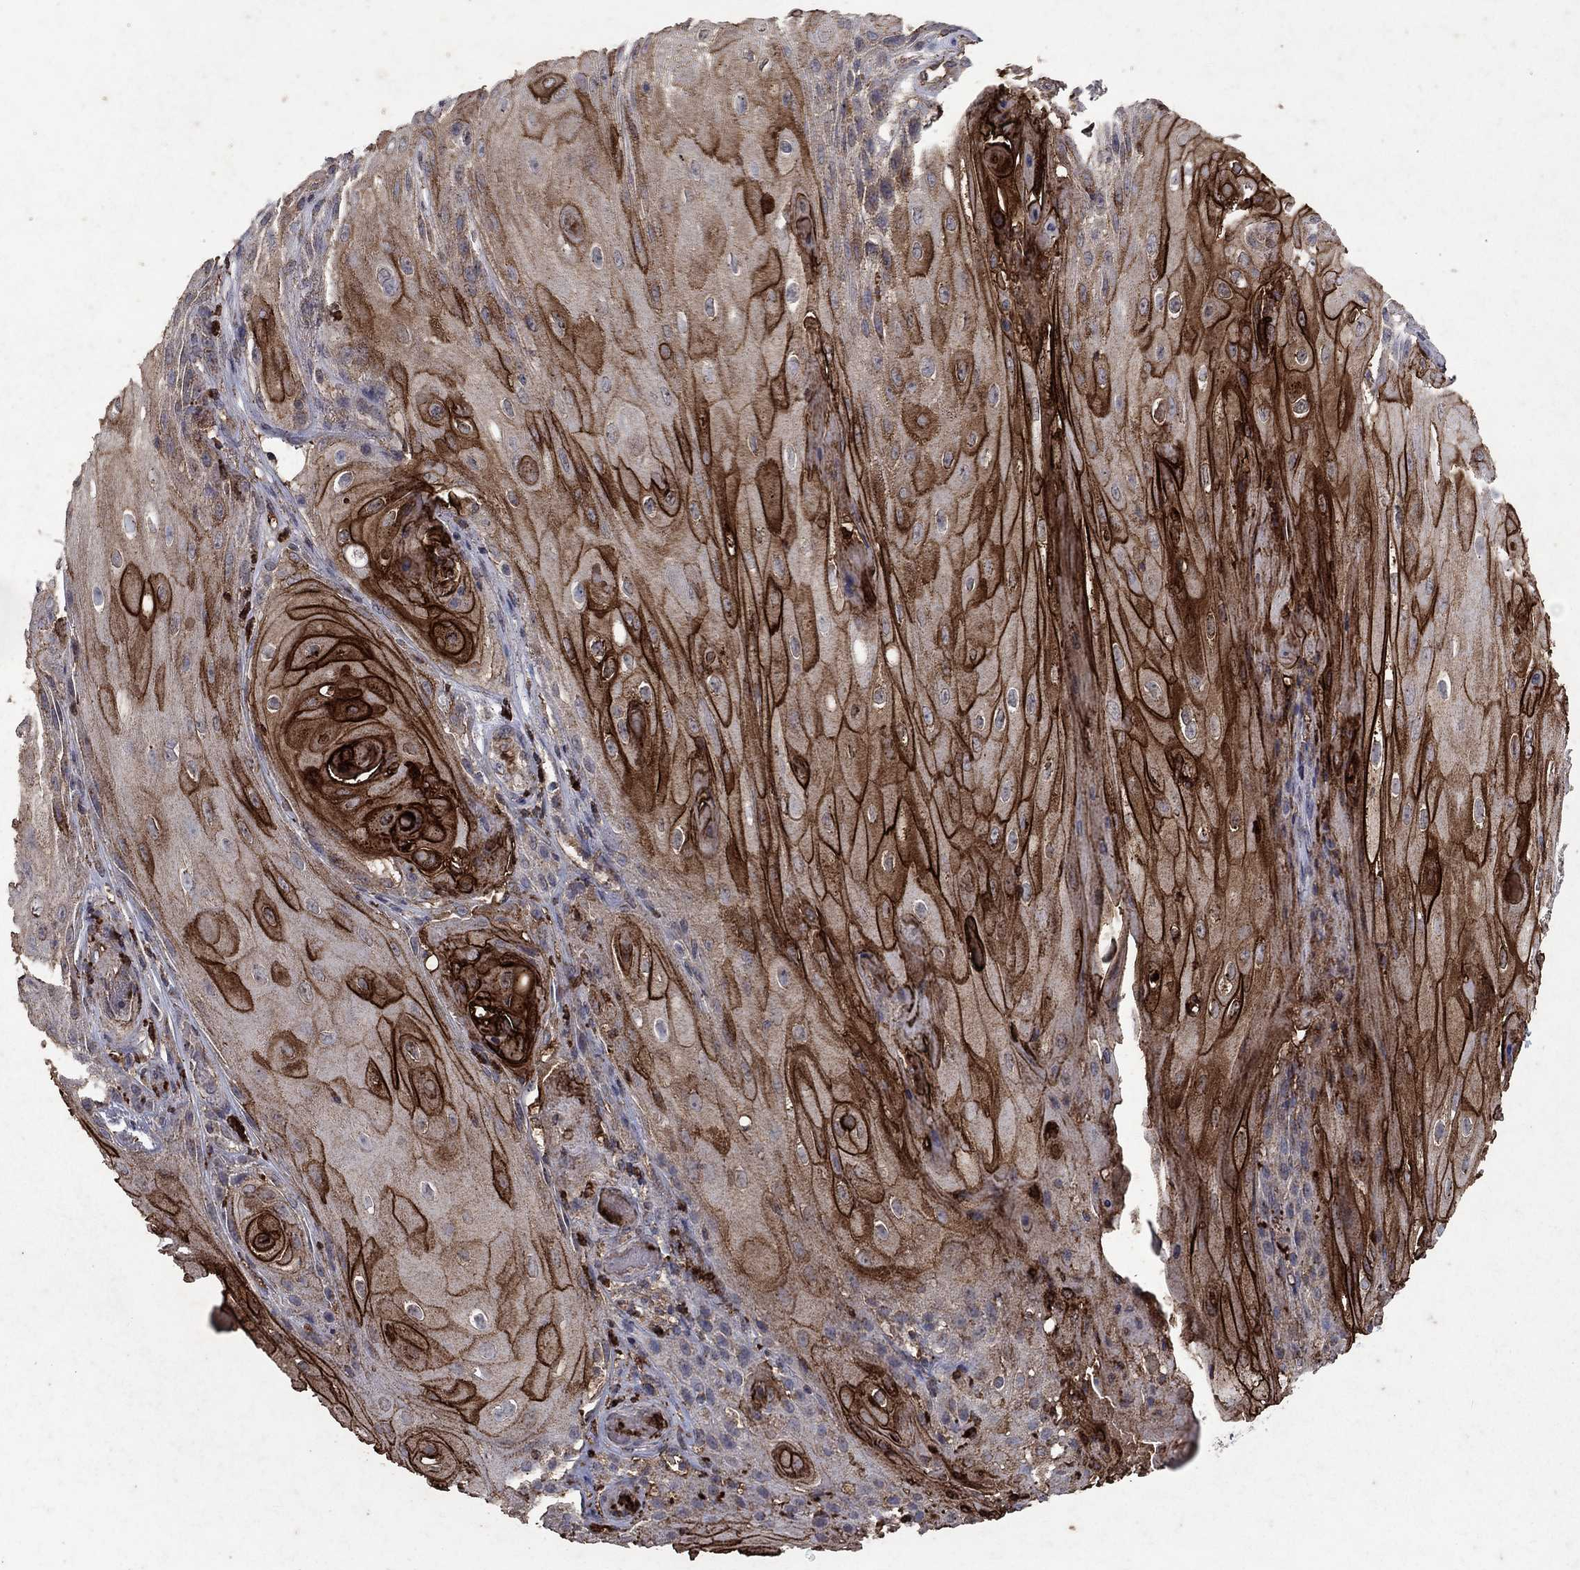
{"staining": {"intensity": "strong", "quantity": "25%-75%", "location": "cytoplasmic/membranous"}, "tissue": "skin cancer", "cell_type": "Tumor cells", "image_type": "cancer", "snomed": [{"axis": "morphology", "description": "Squamous cell carcinoma, NOS"}, {"axis": "topography", "description": "Skin"}], "caption": "Protein positivity by immunohistochemistry displays strong cytoplasmic/membranous positivity in approximately 25%-75% of tumor cells in skin cancer.", "gene": "CD24", "patient": {"sex": "male", "age": 62}}